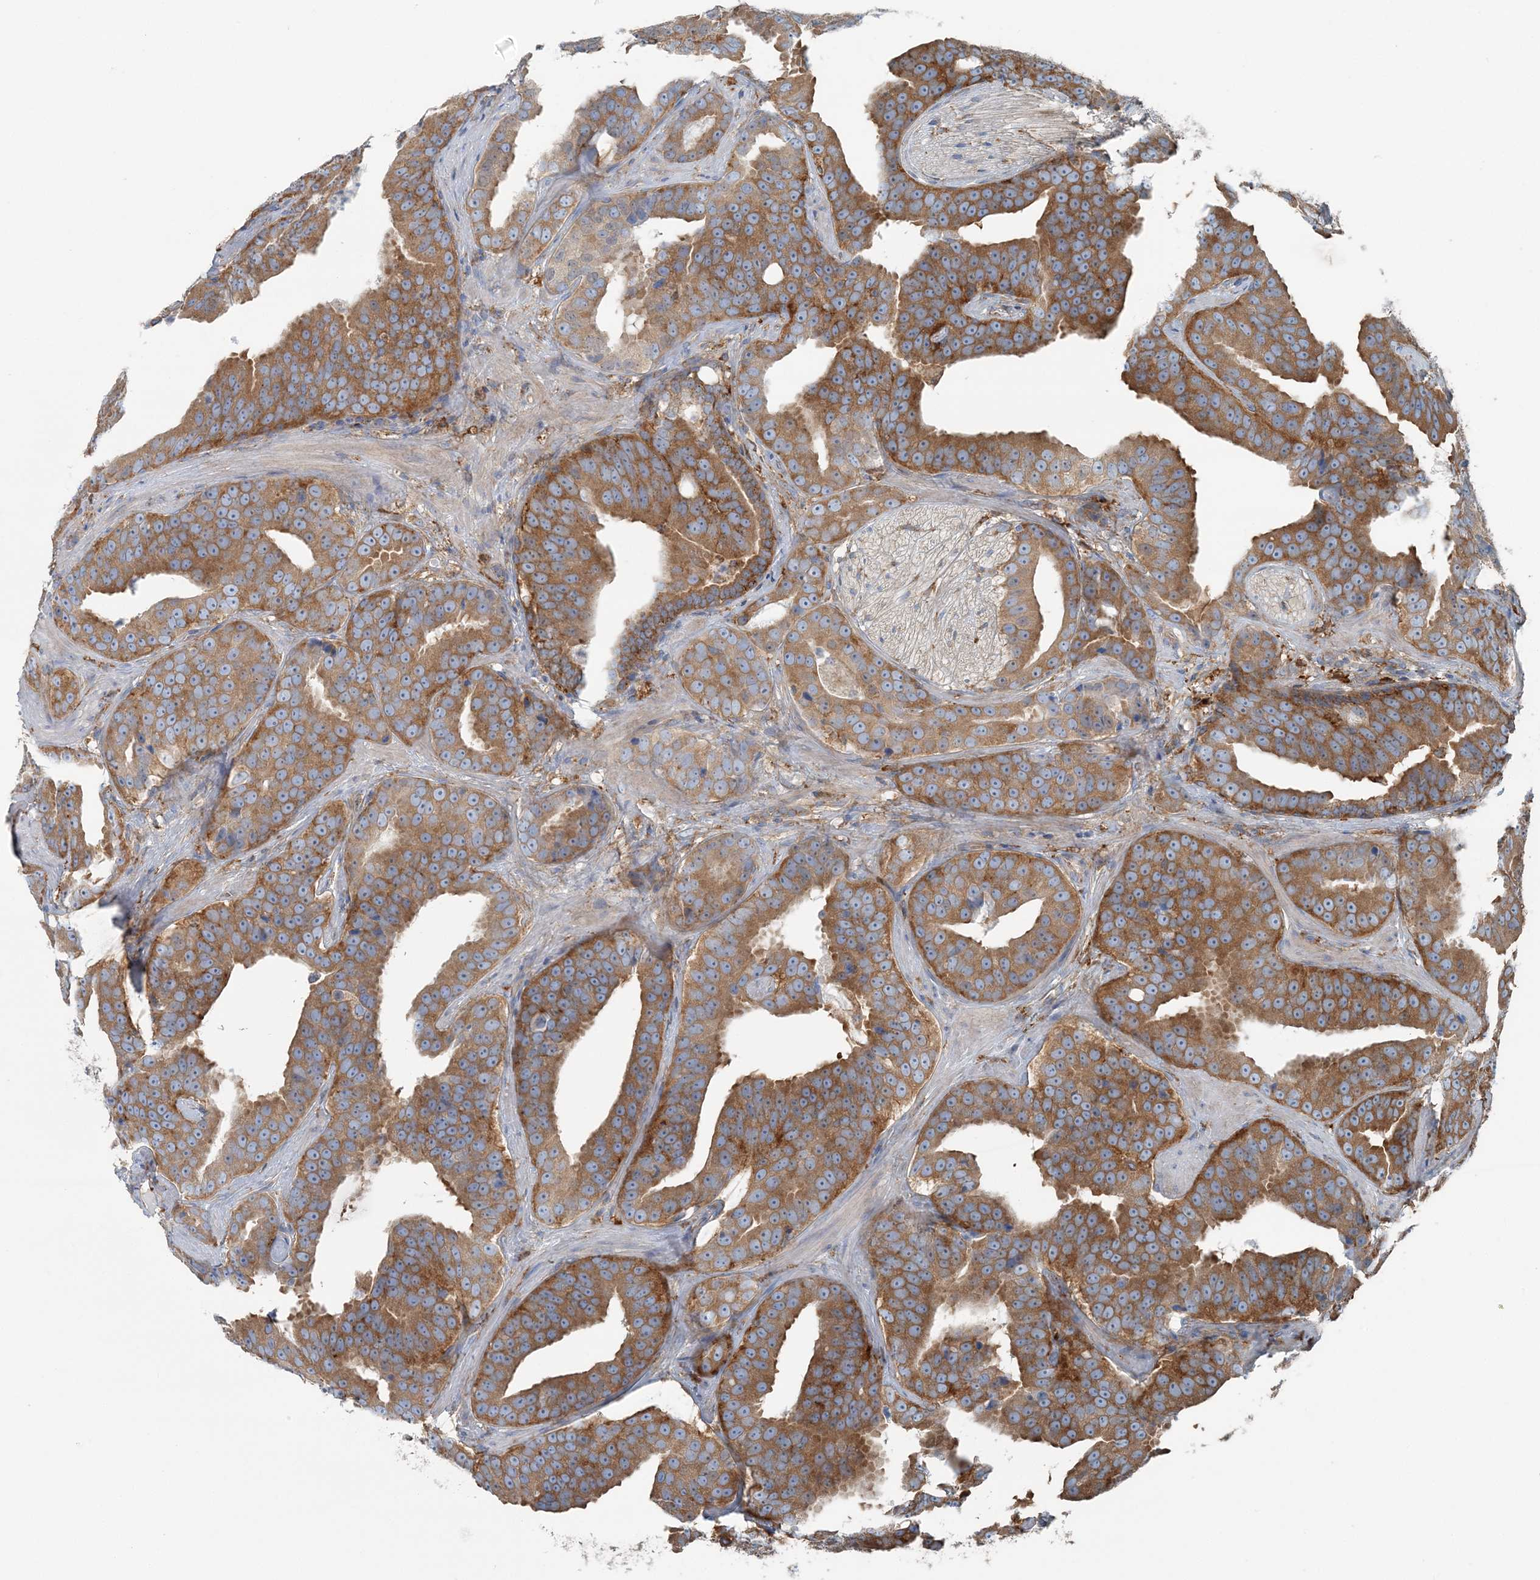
{"staining": {"intensity": "moderate", "quantity": ">75%", "location": "cytoplasmic/membranous"}, "tissue": "prostate cancer", "cell_type": "Tumor cells", "image_type": "cancer", "snomed": [{"axis": "morphology", "description": "Adenocarcinoma, Low grade"}, {"axis": "topography", "description": "Prostate"}], "caption": "Prostate cancer (adenocarcinoma (low-grade)) tissue exhibits moderate cytoplasmic/membranous staining in approximately >75% of tumor cells, visualized by immunohistochemistry.", "gene": "SNX2", "patient": {"sex": "male", "age": 59}}